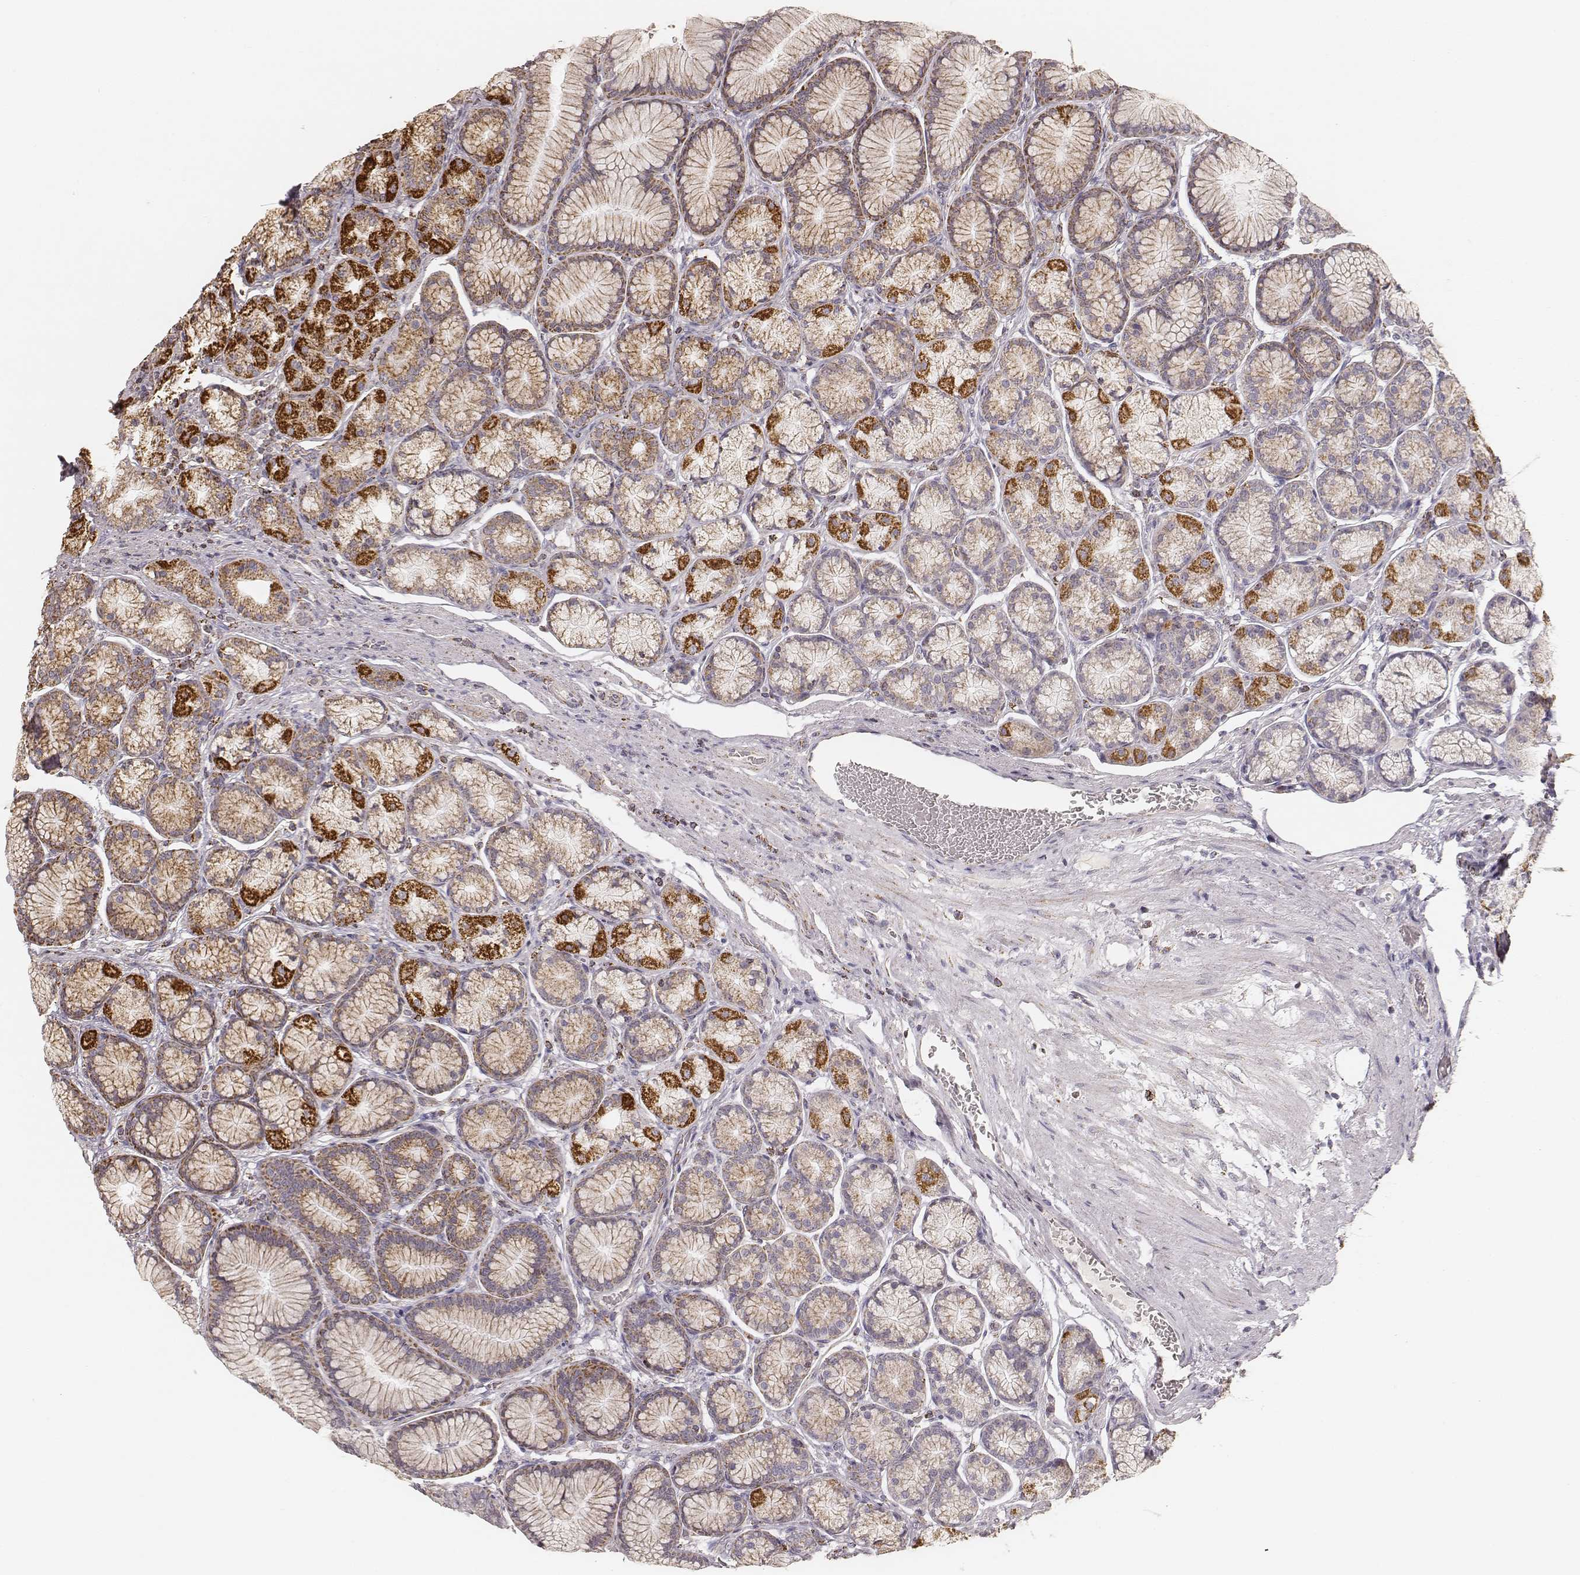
{"staining": {"intensity": "strong", "quantity": "25%-75%", "location": "cytoplasmic/membranous"}, "tissue": "stomach", "cell_type": "Glandular cells", "image_type": "normal", "snomed": [{"axis": "morphology", "description": "Normal tissue, NOS"}, {"axis": "morphology", "description": "Adenocarcinoma, NOS"}, {"axis": "morphology", "description": "Adenocarcinoma, High grade"}, {"axis": "topography", "description": "Stomach, upper"}, {"axis": "topography", "description": "Stomach"}], "caption": "Normal stomach displays strong cytoplasmic/membranous staining in about 25%-75% of glandular cells.", "gene": "CS", "patient": {"sex": "female", "age": 65}}